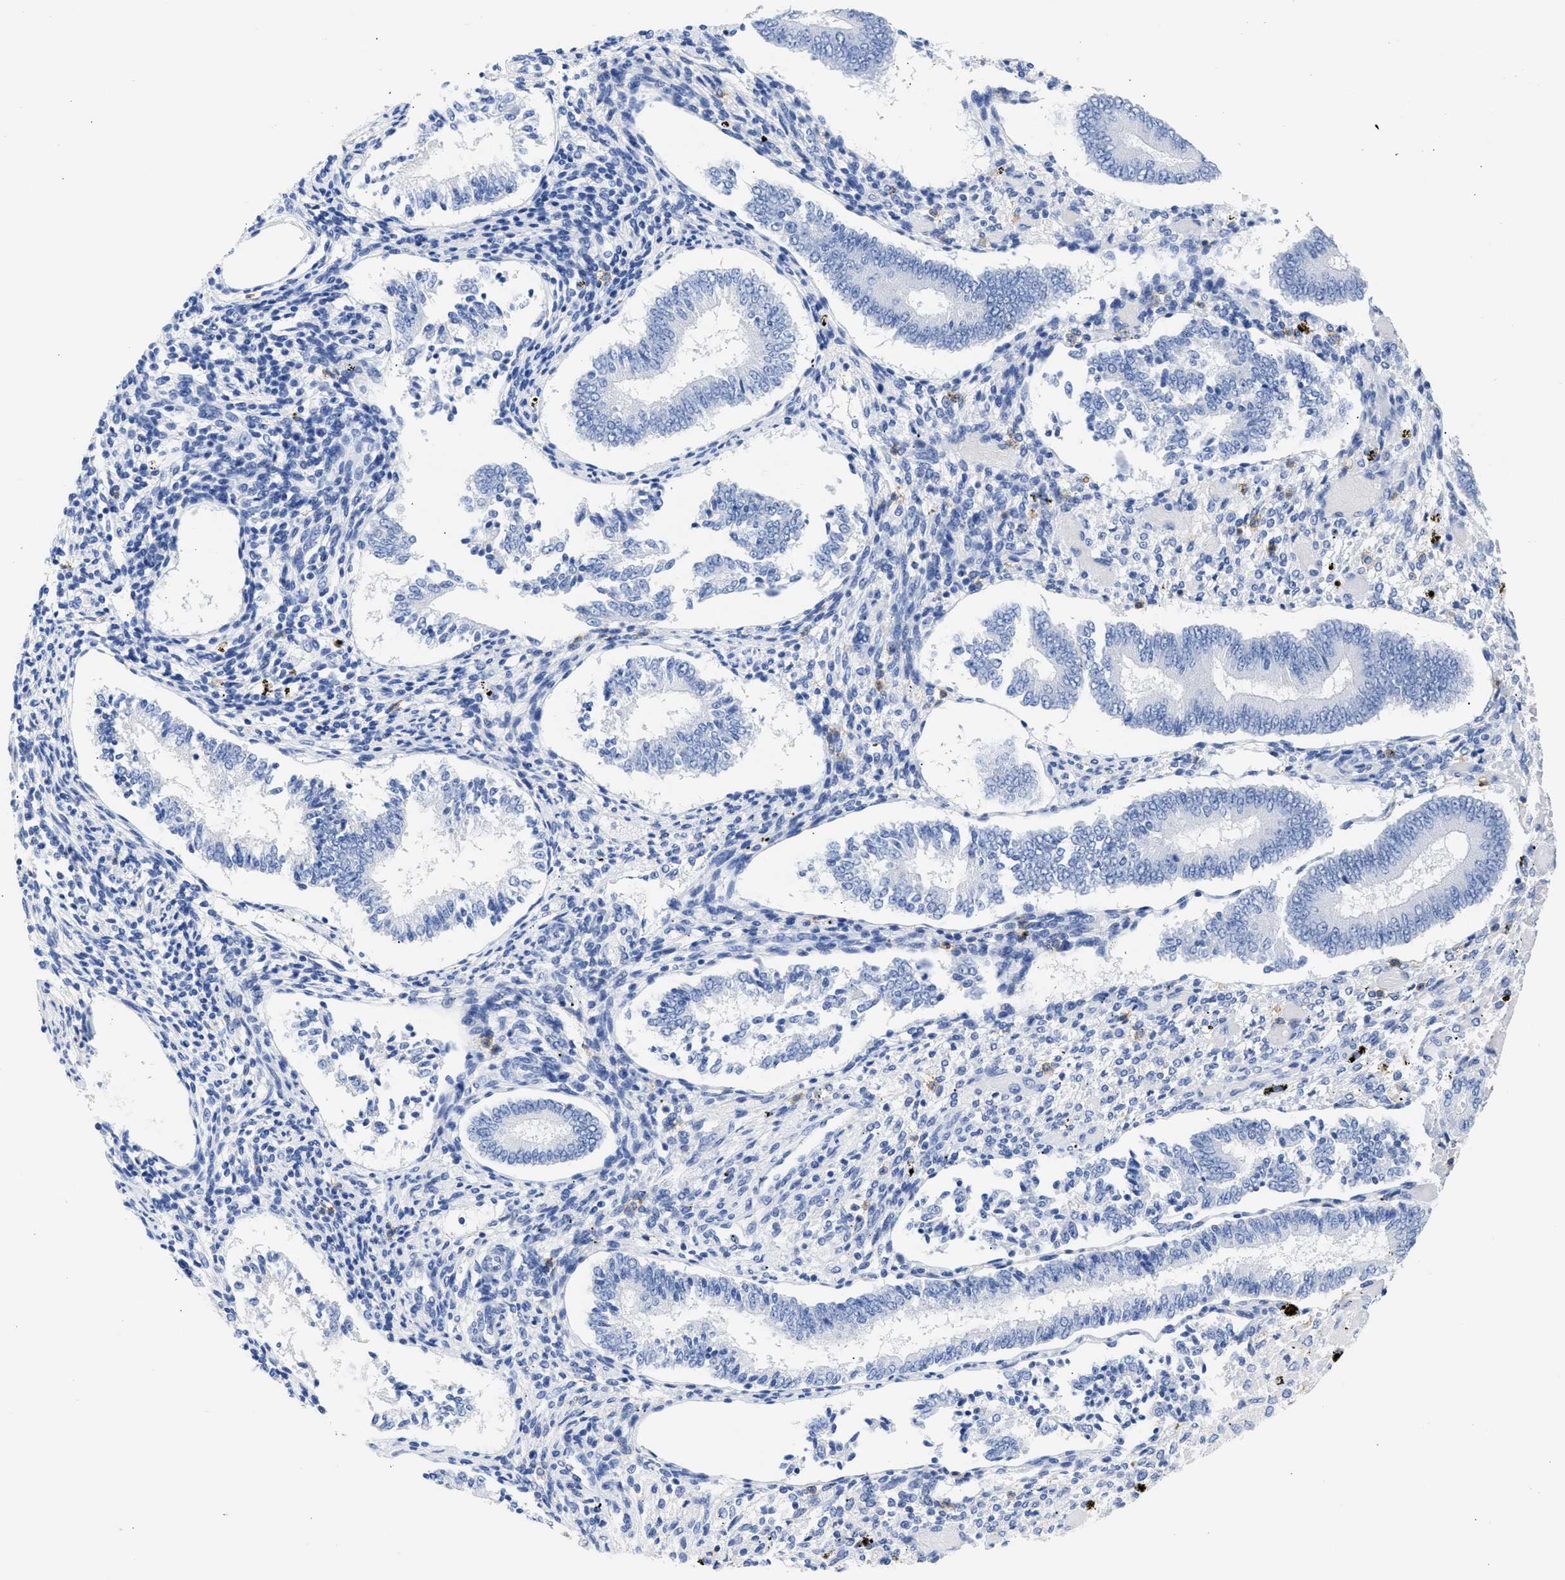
{"staining": {"intensity": "negative", "quantity": "none", "location": "none"}, "tissue": "endometrium", "cell_type": "Cells in endometrial stroma", "image_type": "normal", "snomed": [{"axis": "morphology", "description": "Normal tissue, NOS"}, {"axis": "topography", "description": "Endometrium"}], "caption": "This histopathology image is of benign endometrium stained with immunohistochemistry (IHC) to label a protein in brown with the nuclei are counter-stained blue. There is no staining in cells in endometrial stroma.", "gene": "NCAM1", "patient": {"sex": "female", "age": 42}}